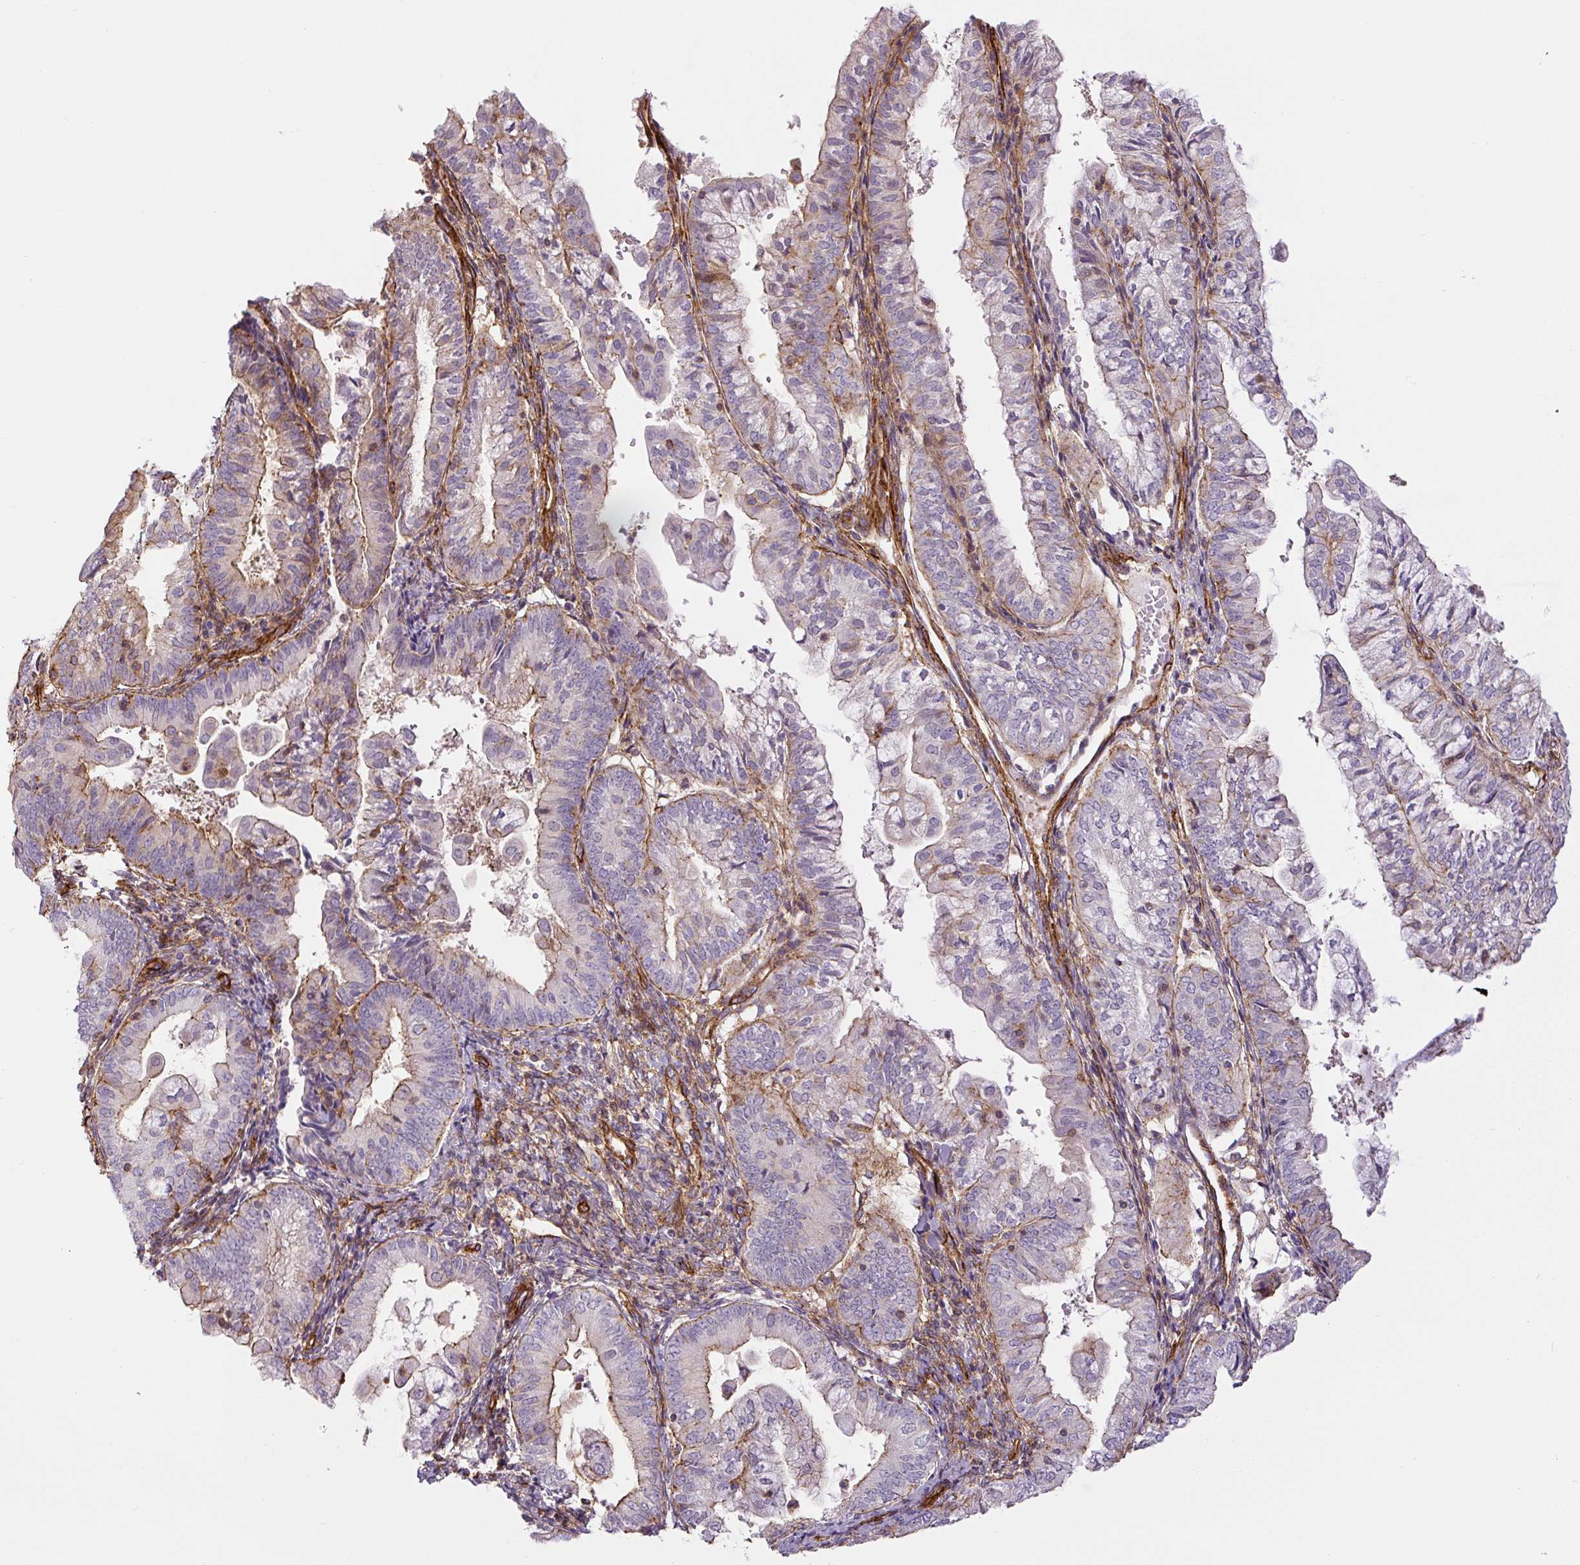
{"staining": {"intensity": "moderate", "quantity": "<25%", "location": "cytoplasmic/membranous"}, "tissue": "endometrial cancer", "cell_type": "Tumor cells", "image_type": "cancer", "snomed": [{"axis": "morphology", "description": "Adenocarcinoma, NOS"}, {"axis": "topography", "description": "Endometrium"}], "caption": "High-magnification brightfield microscopy of adenocarcinoma (endometrial) stained with DAB (brown) and counterstained with hematoxylin (blue). tumor cells exhibit moderate cytoplasmic/membranous positivity is present in about<25% of cells.", "gene": "MYL12A", "patient": {"sex": "female", "age": 55}}